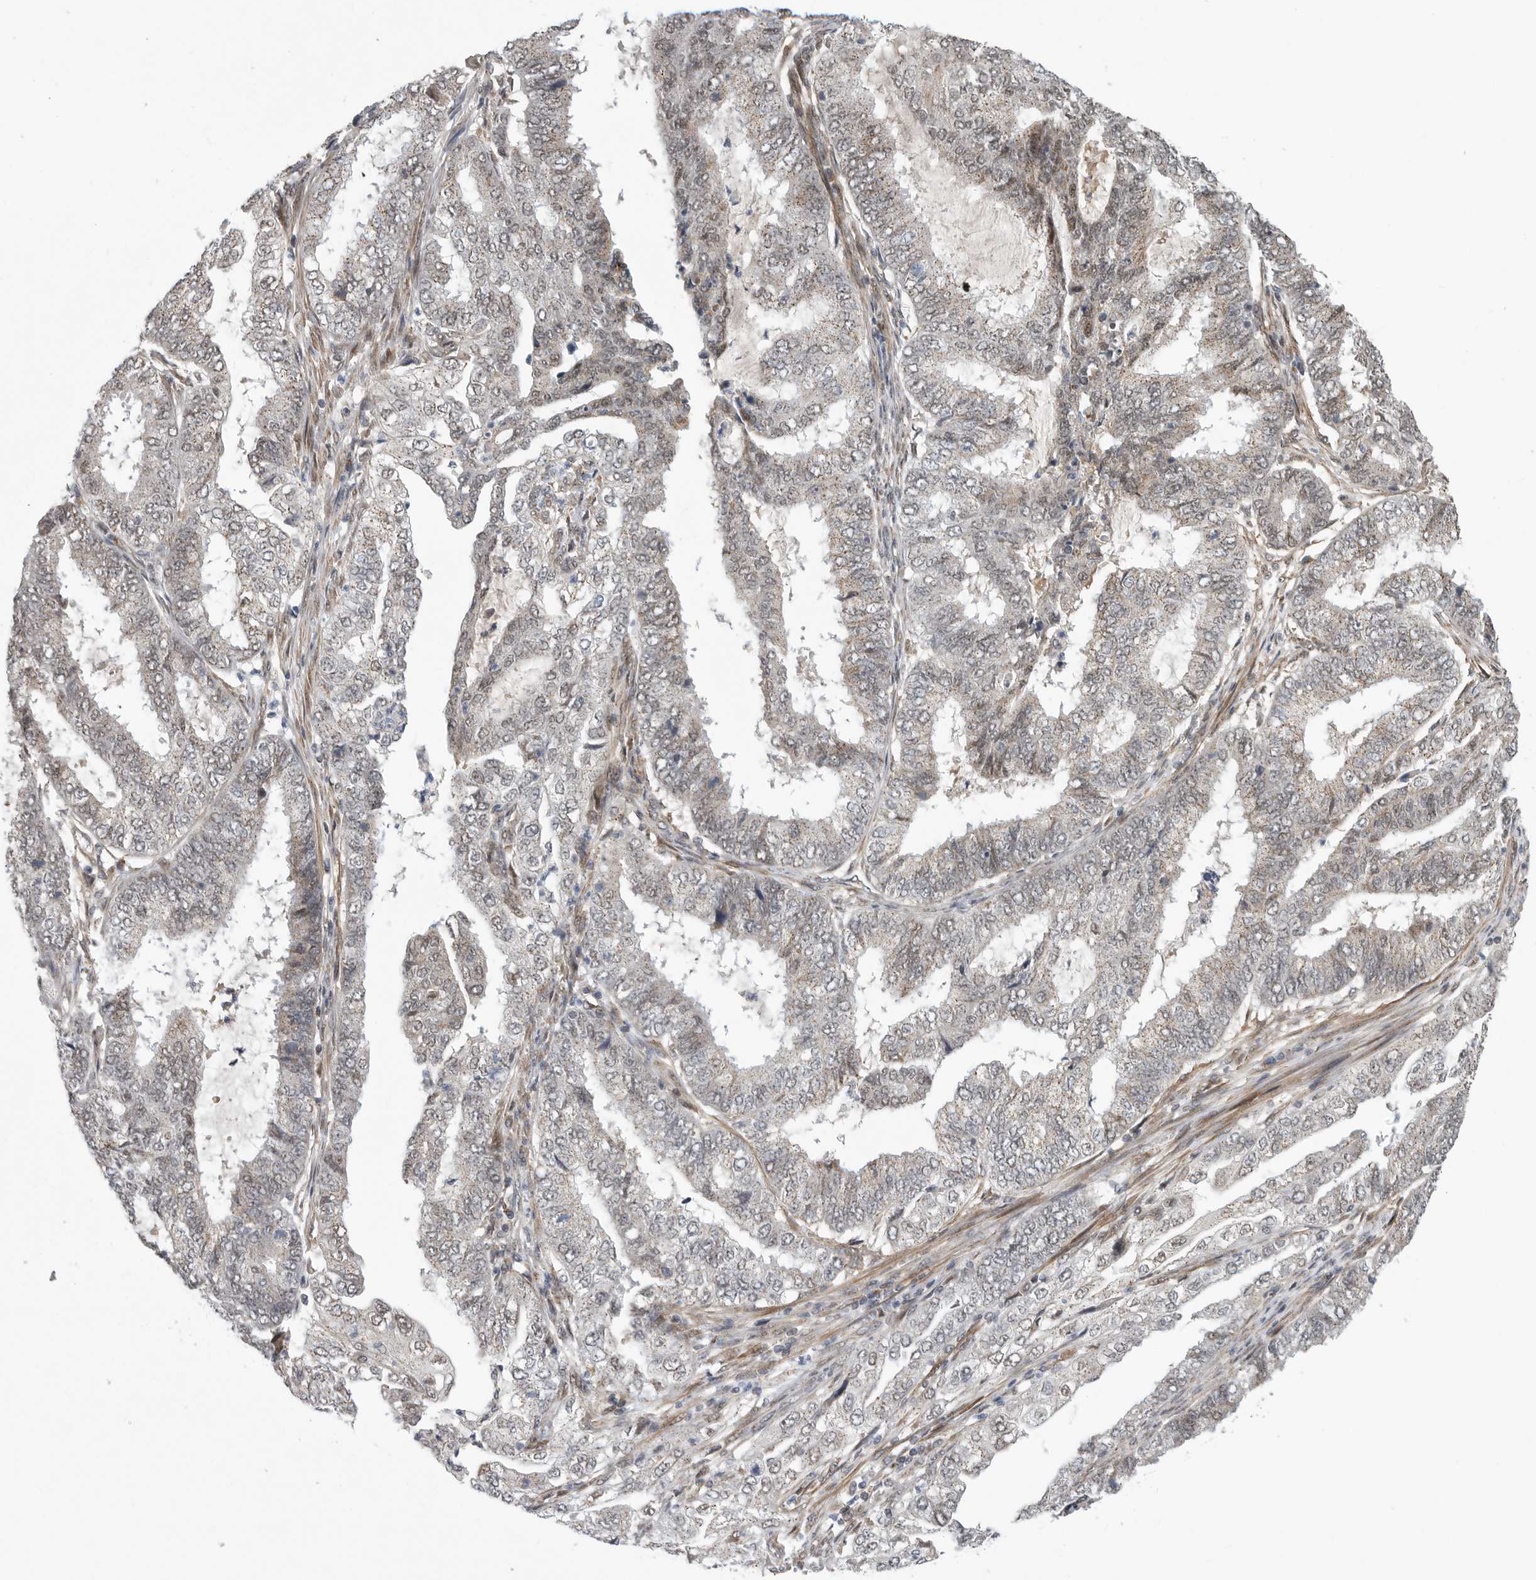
{"staining": {"intensity": "negative", "quantity": "none", "location": "none"}, "tissue": "endometrial cancer", "cell_type": "Tumor cells", "image_type": "cancer", "snomed": [{"axis": "morphology", "description": "Adenocarcinoma, NOS"}, {"axis": "topography", "description": "Endometrium"}], "caption": "DAB (3,3'-diaminobenzidine) immunohistochemical staining of endometrial cancer demonstrates no significant expression in tumor cells.", "gene": "TMPRSS11F", "patient": {"sex": "female", "age": 51}}